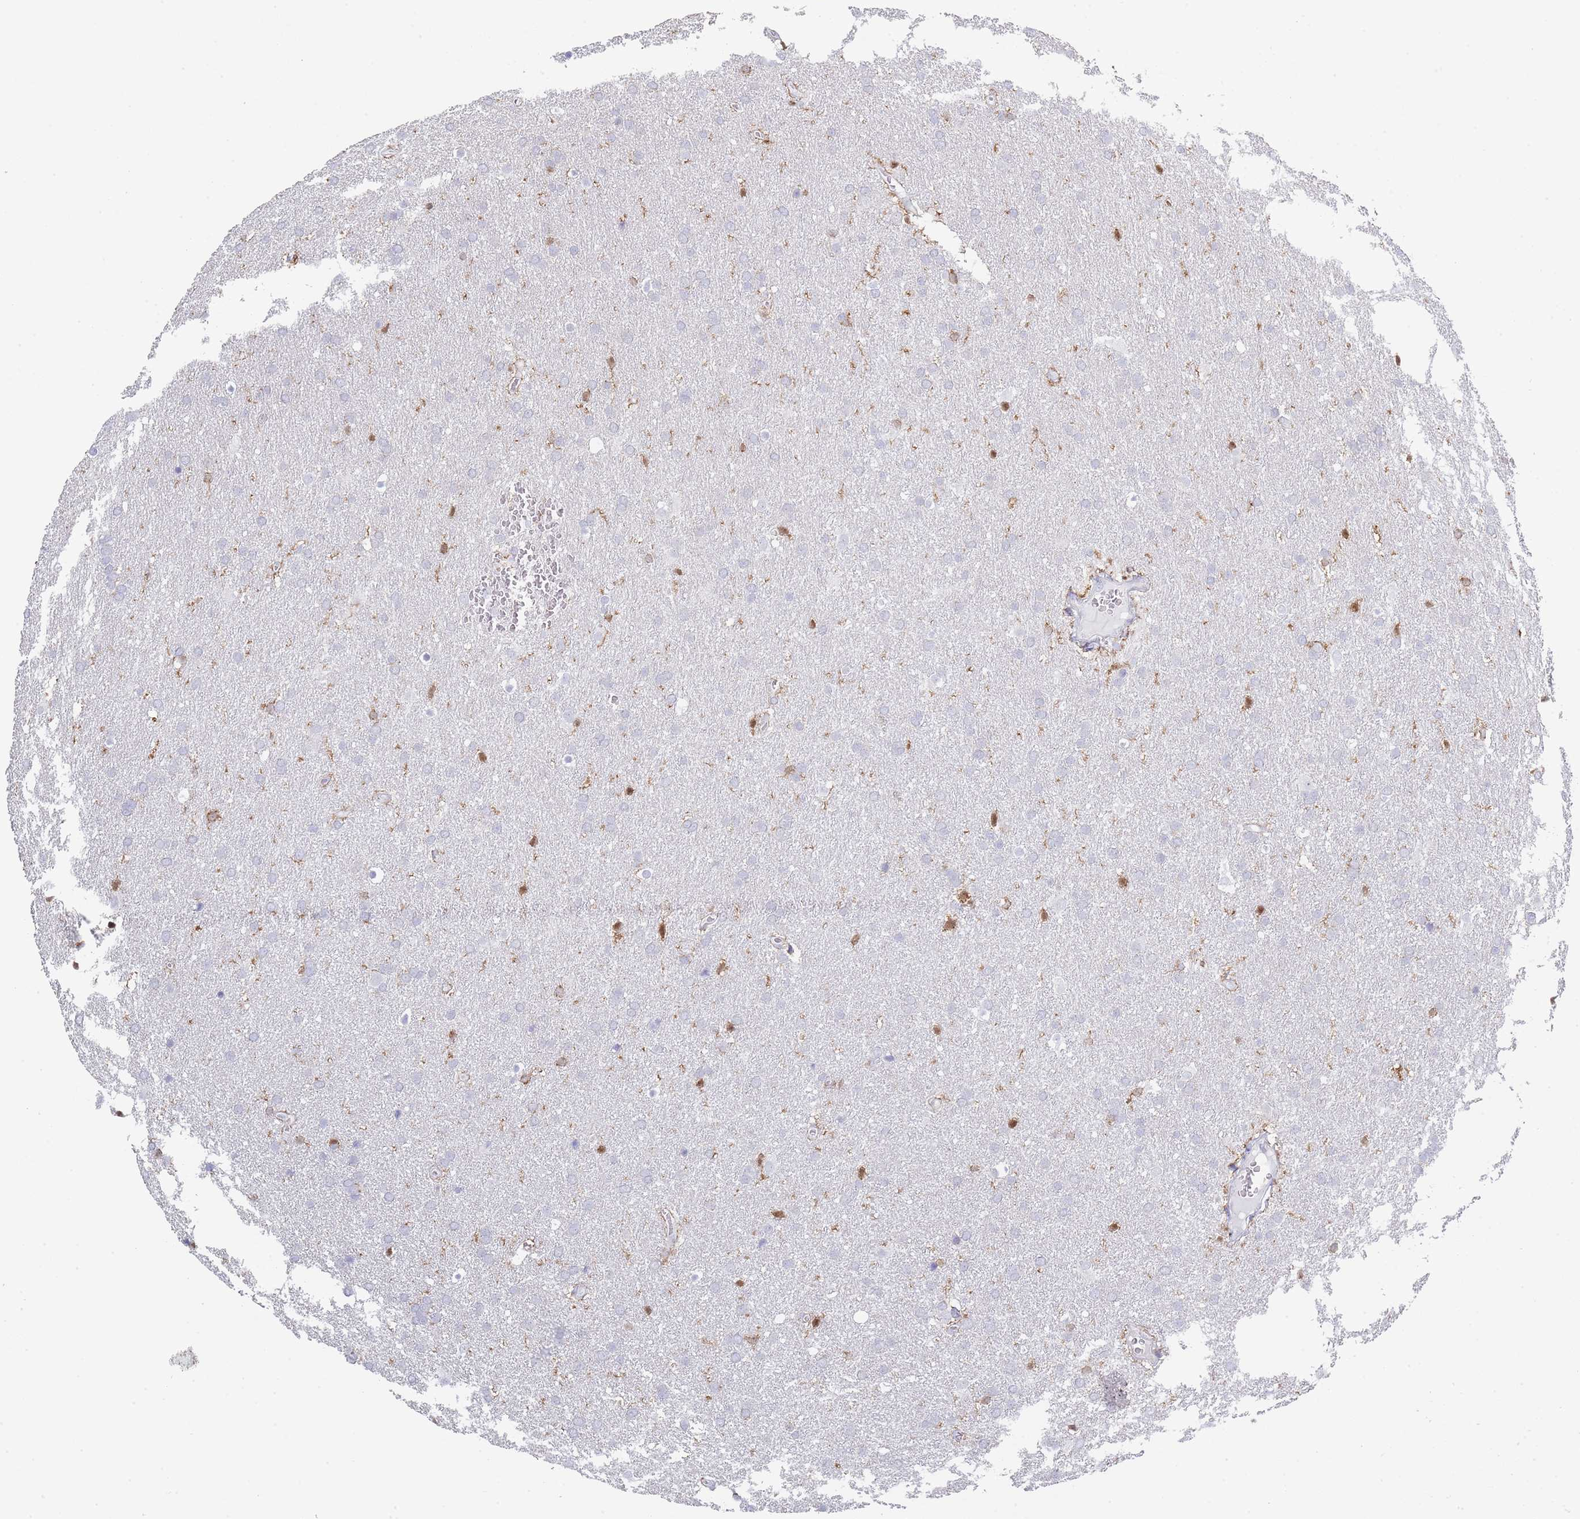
{"staining": {"intensity": "negative", "quantity": "none", "location": "none"}, "tissue": "glioma", "cell_type": "Tumor cells", "image_type": "cancer", "snomed": [{"axis": "morphology", "description": "Glioma, malignant, Low grade"}, {"axis": "topography", "description": "Brain"}], "caption": "Micrograph shows no protein positivity in tumor cells of glioma tissue. (Stains: DAB (3,3'-diaminobenzidine) IHC with hematoxylin counter stain, Microscopy: brightfield microscopy at high magnification).", "gene": "LPXN", "patient": {"sex": "female", "age": 32}}